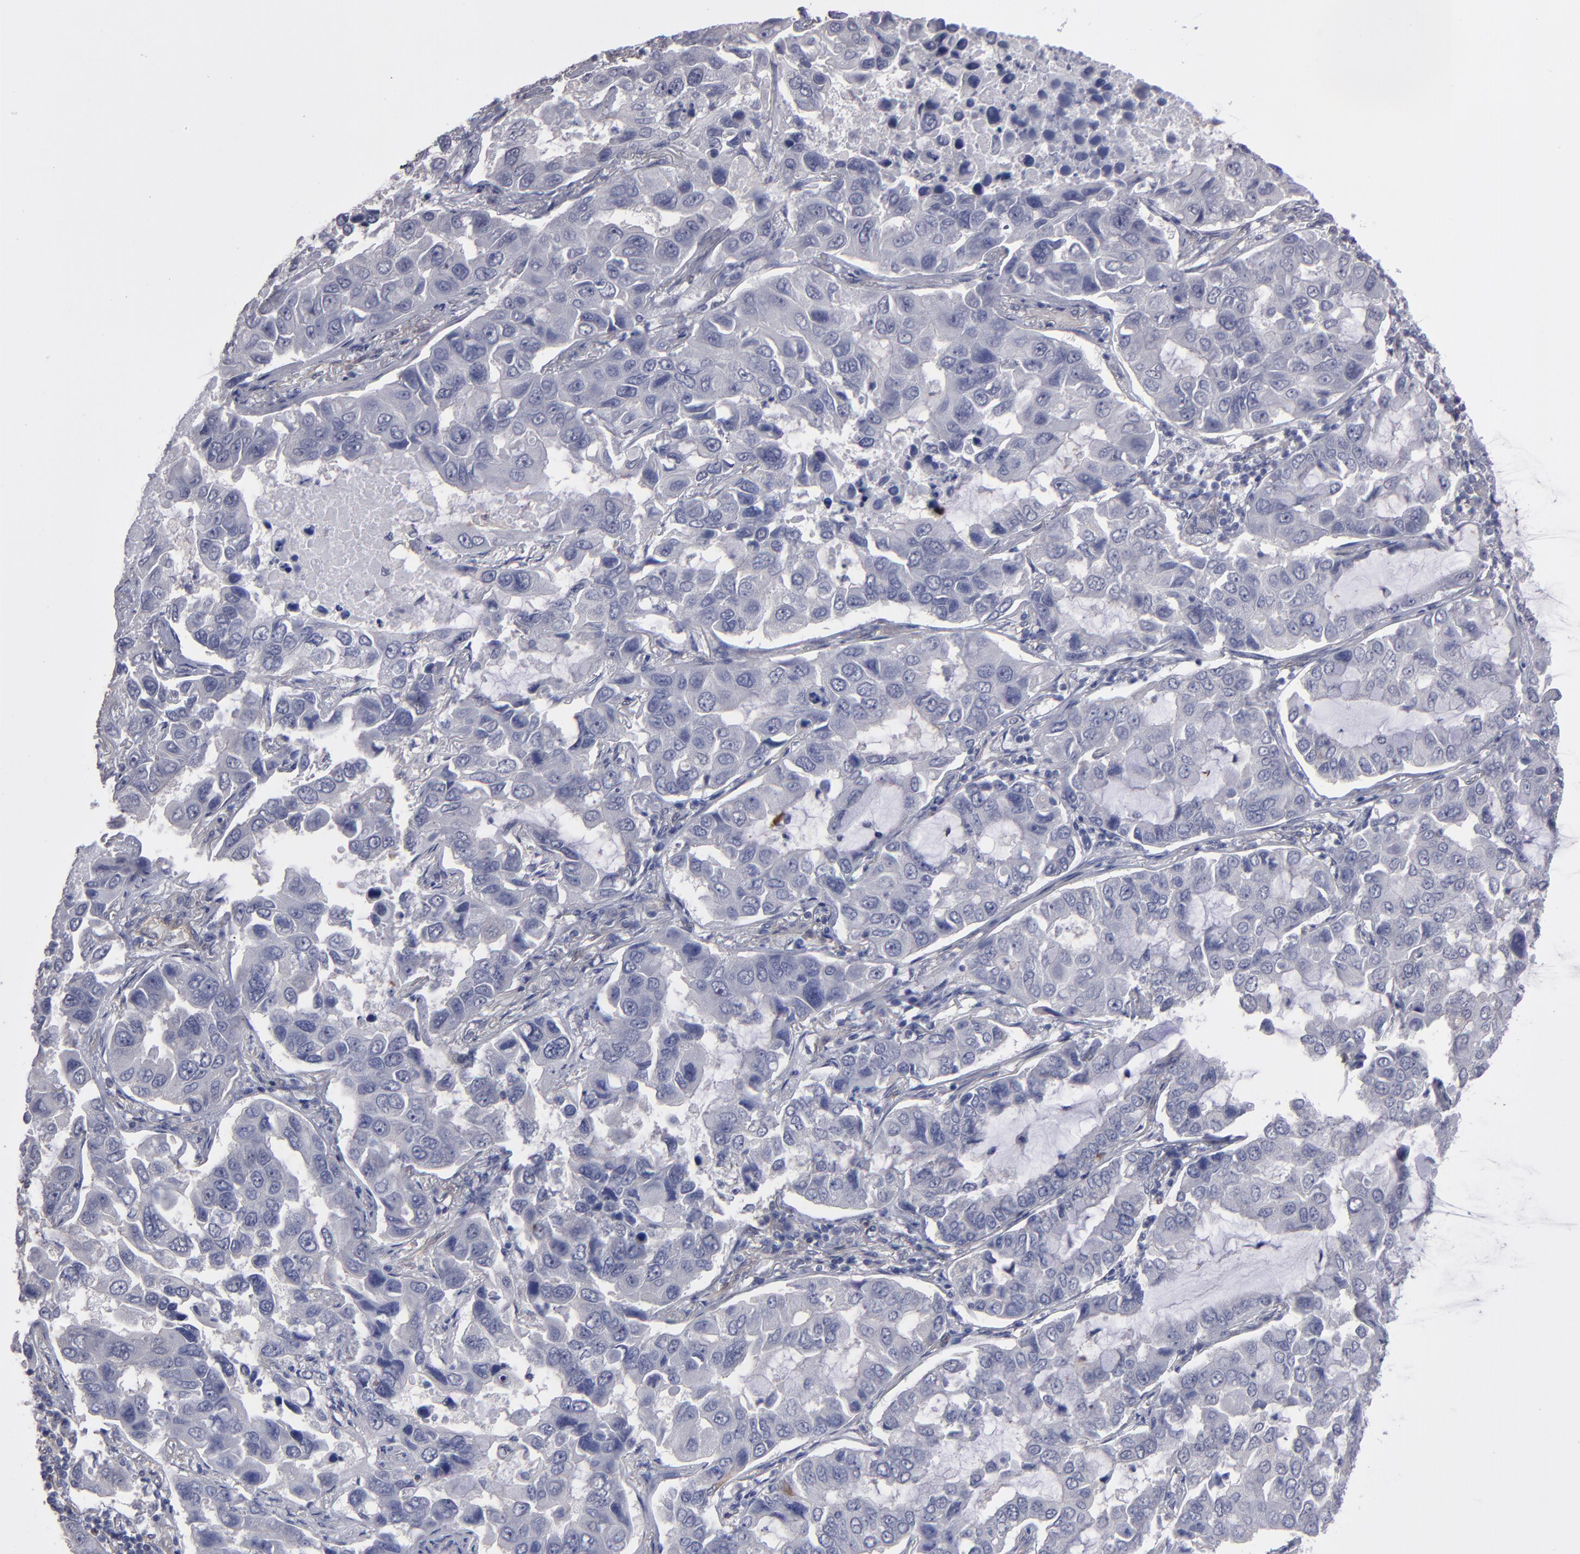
{"staining": {"intensity": "weak", "quantity": "<25%", "location": "cytoplasmic/membranous,nuclear"}, "tissue": "lung cancer", "cell_type": "Tumor cells", "image_type": "cancer", "snomed": [{"axis": "morphology", "description": "Adenocarcinoma, NOS"}, {"axis": "topography", "description": "Lung"}], "caption": "High power microscopy micrograph of an immunohistochemistry (IHC) image of adenocarcinoma (lung), revealing no significant positivity in tumor cells.", "gene": "NDRG2", "patient": {"sex": "male", "age": 64}}